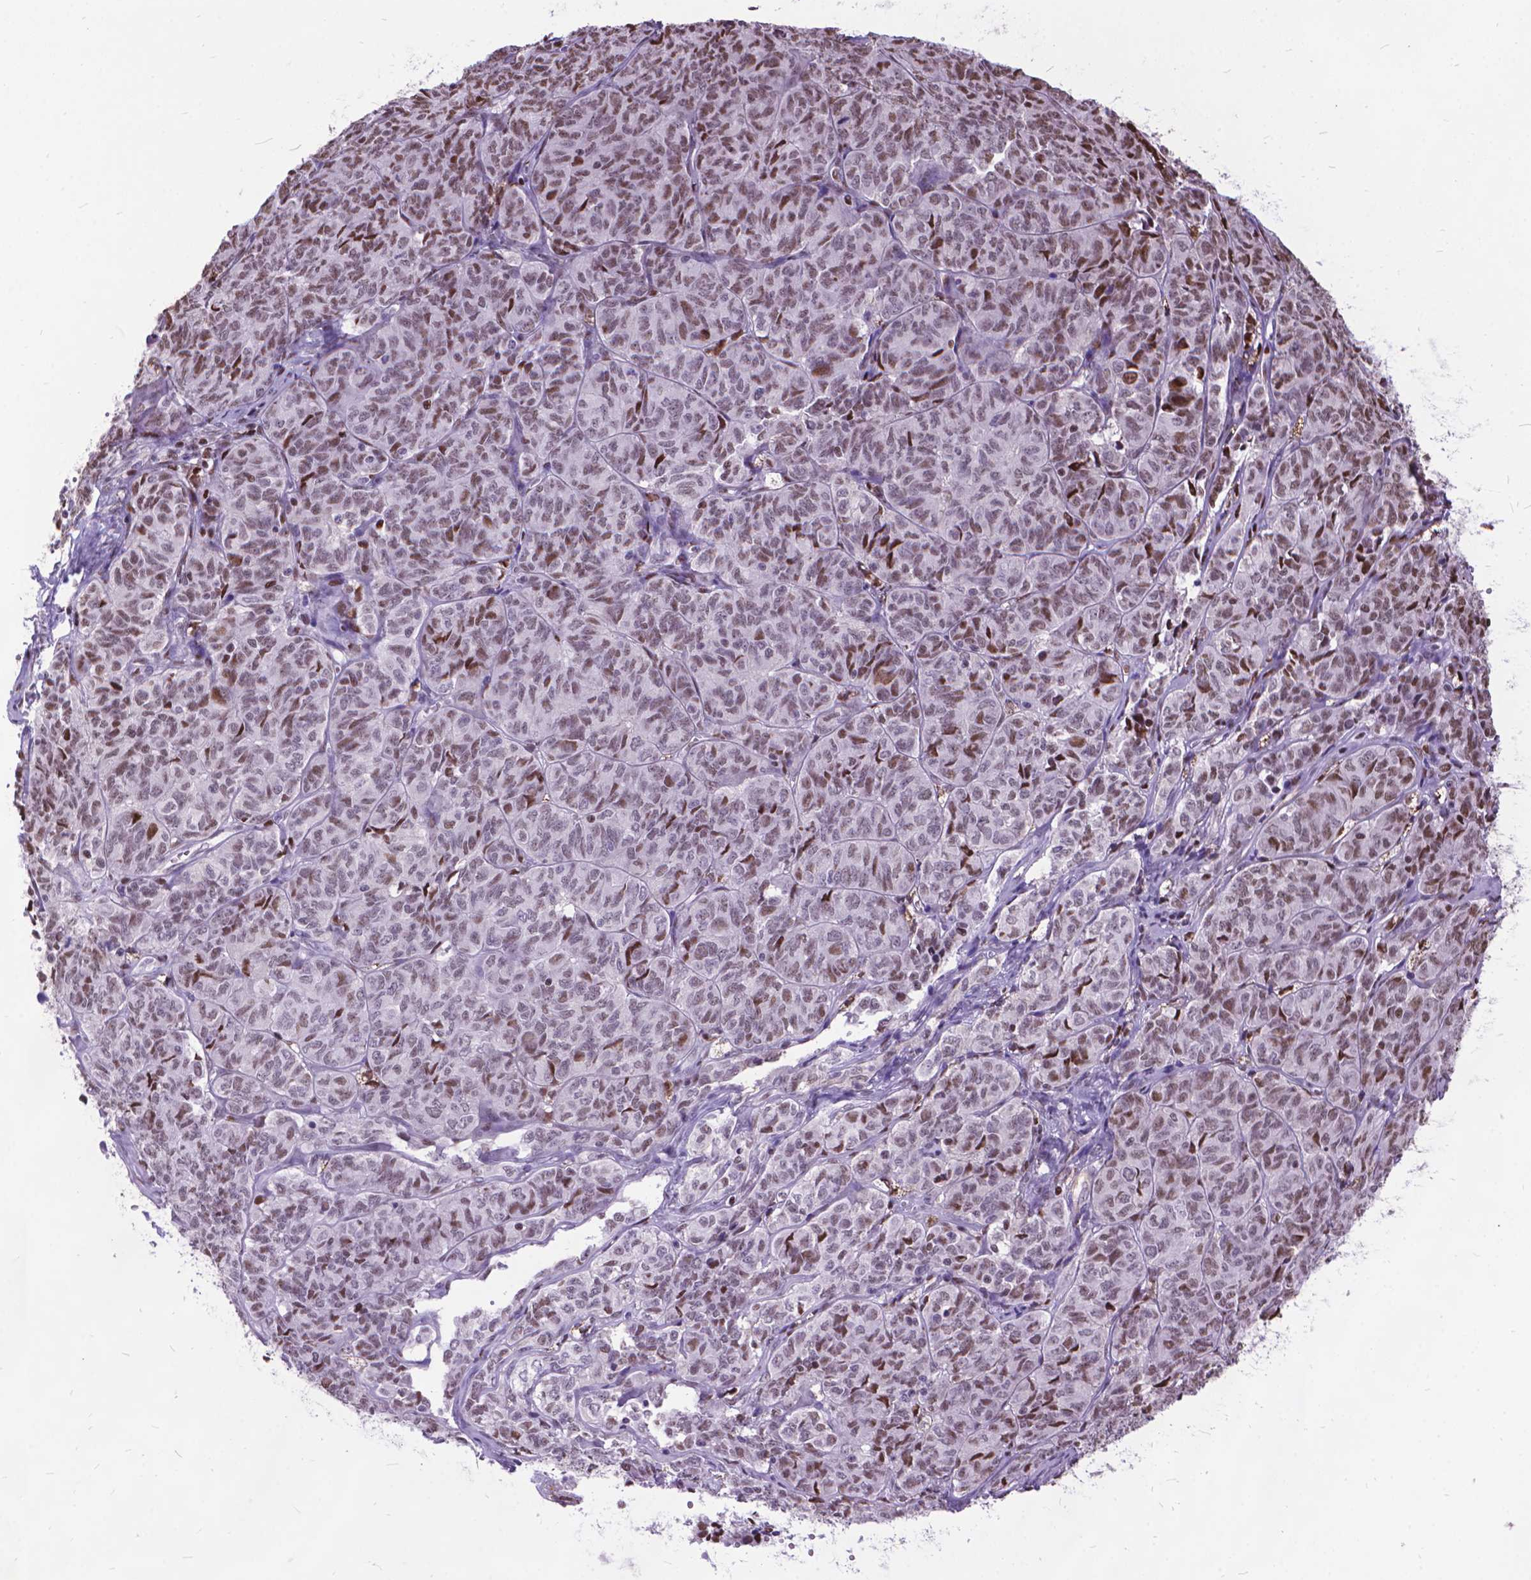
{"staining": {"intensity": "moderate", "quantity": ">75%", "location": "nuclear"}, "tissue": "ovarian cancer", "cell_type": "Tumor cells", "image_type": "cancer", "snomed": [{"axis": "morphology", "description": "Carcinoma, endometroid"}, {"axis": "topography", "description": "Ovary"}], "caption": "The photomicrograph displays immunohistochemical staining of ovarian cancer (endometroid carcinoma). There is moderate nuclear expression is identified in approximately >75% of tumor cells. The protein is shown in brown color, while the nuclei are stained blue.", "gene": "POLE4", "patient": {"sex": "female", "age": 80}}